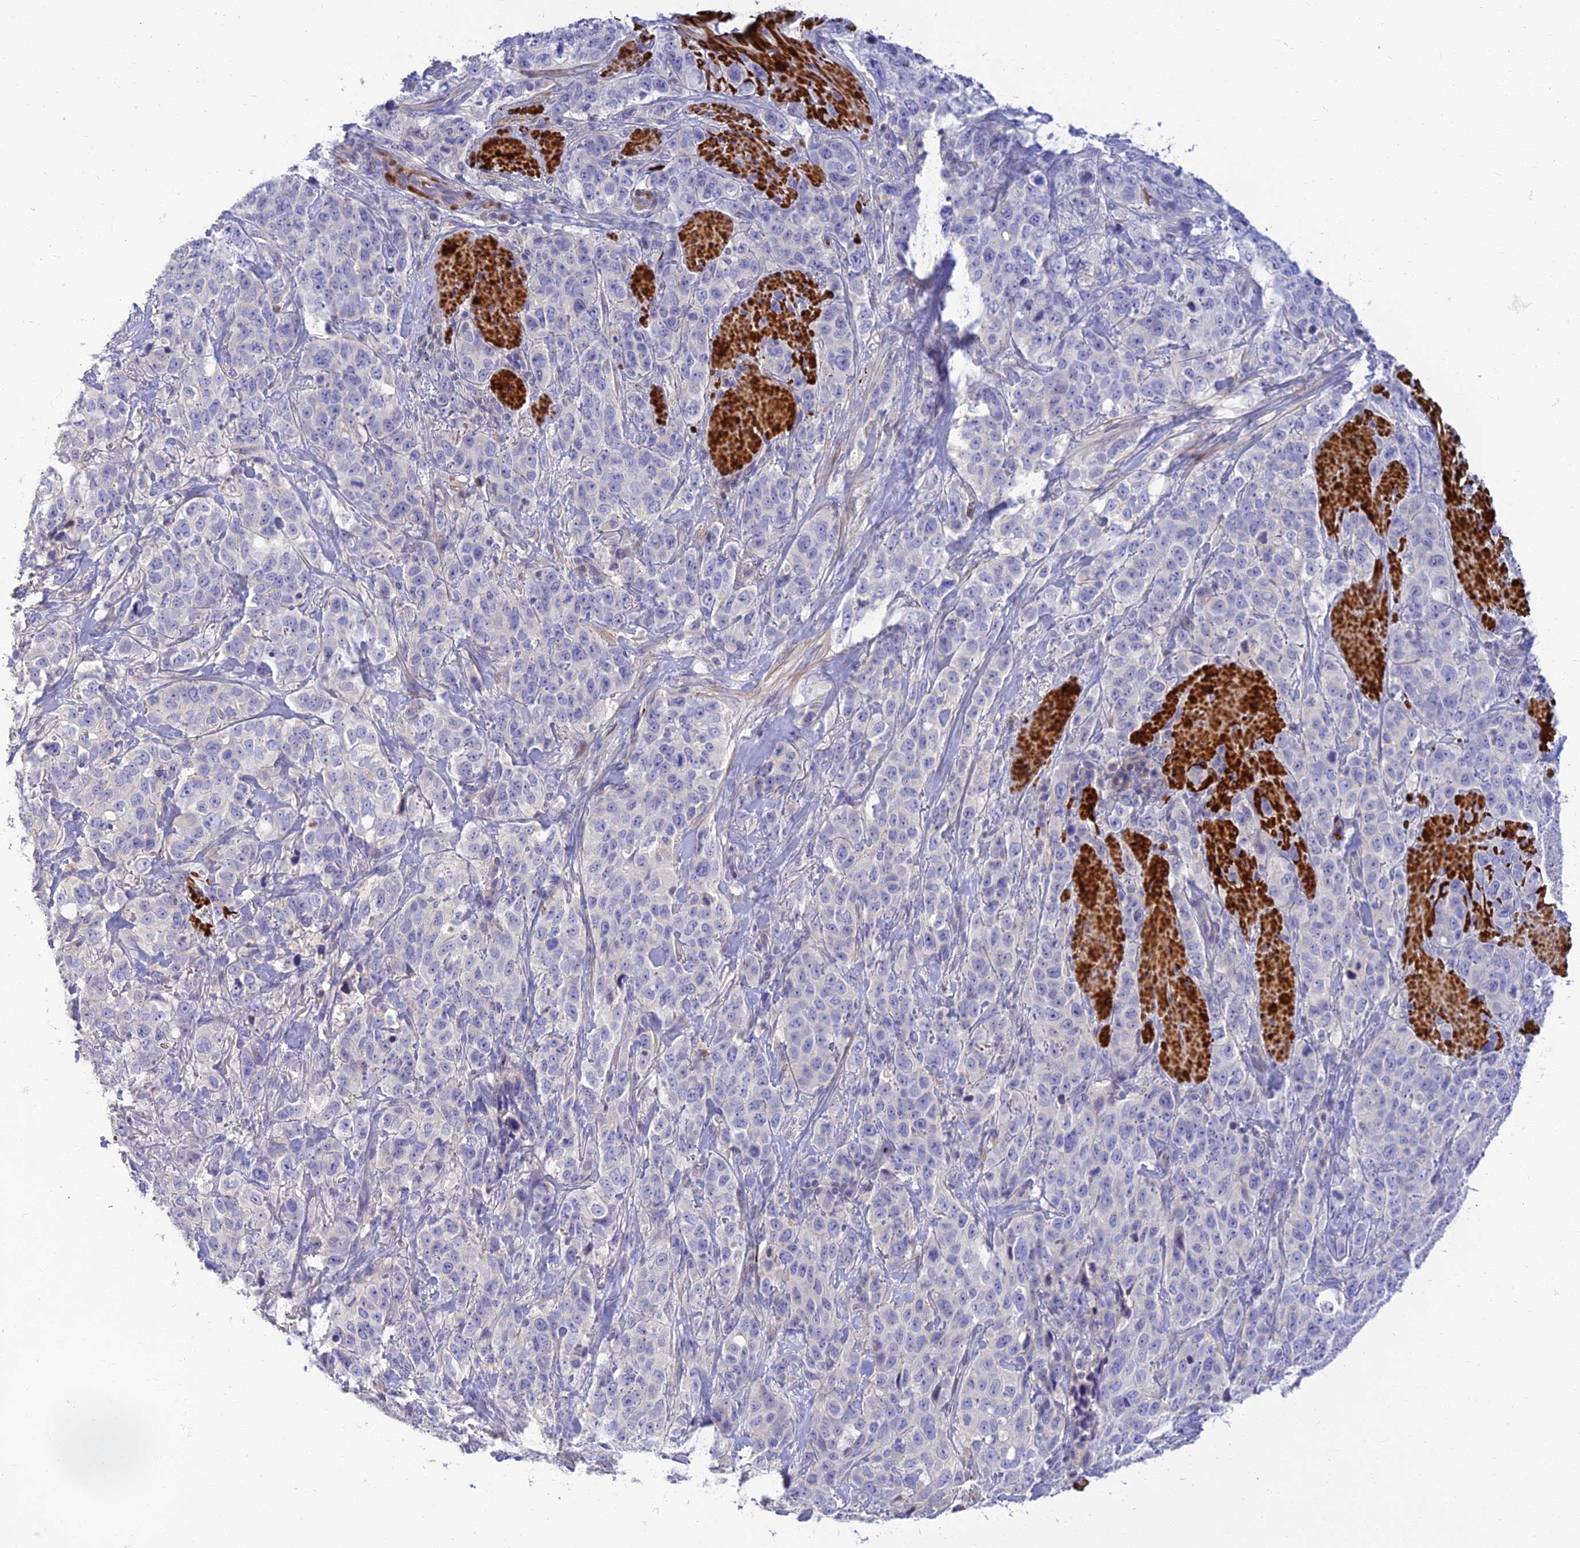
{"staining": {"intensity": "negative", "quantity": "none", "location": "none"}, "tissue": "stomach cancer", "cell_type": "Tumor cells", "image_type": "cancer", "snomed": [{"axis": "morphology", "description": "Adenocarcinoma, NOS"}, {"axis": "topography", "description": "Stomach"}], "caption": "Tumor cells show no significant positivity in stomach adenocarcinoma.", "gene": "CLIP4", "patient": {"sex": "male", "age": 48}}